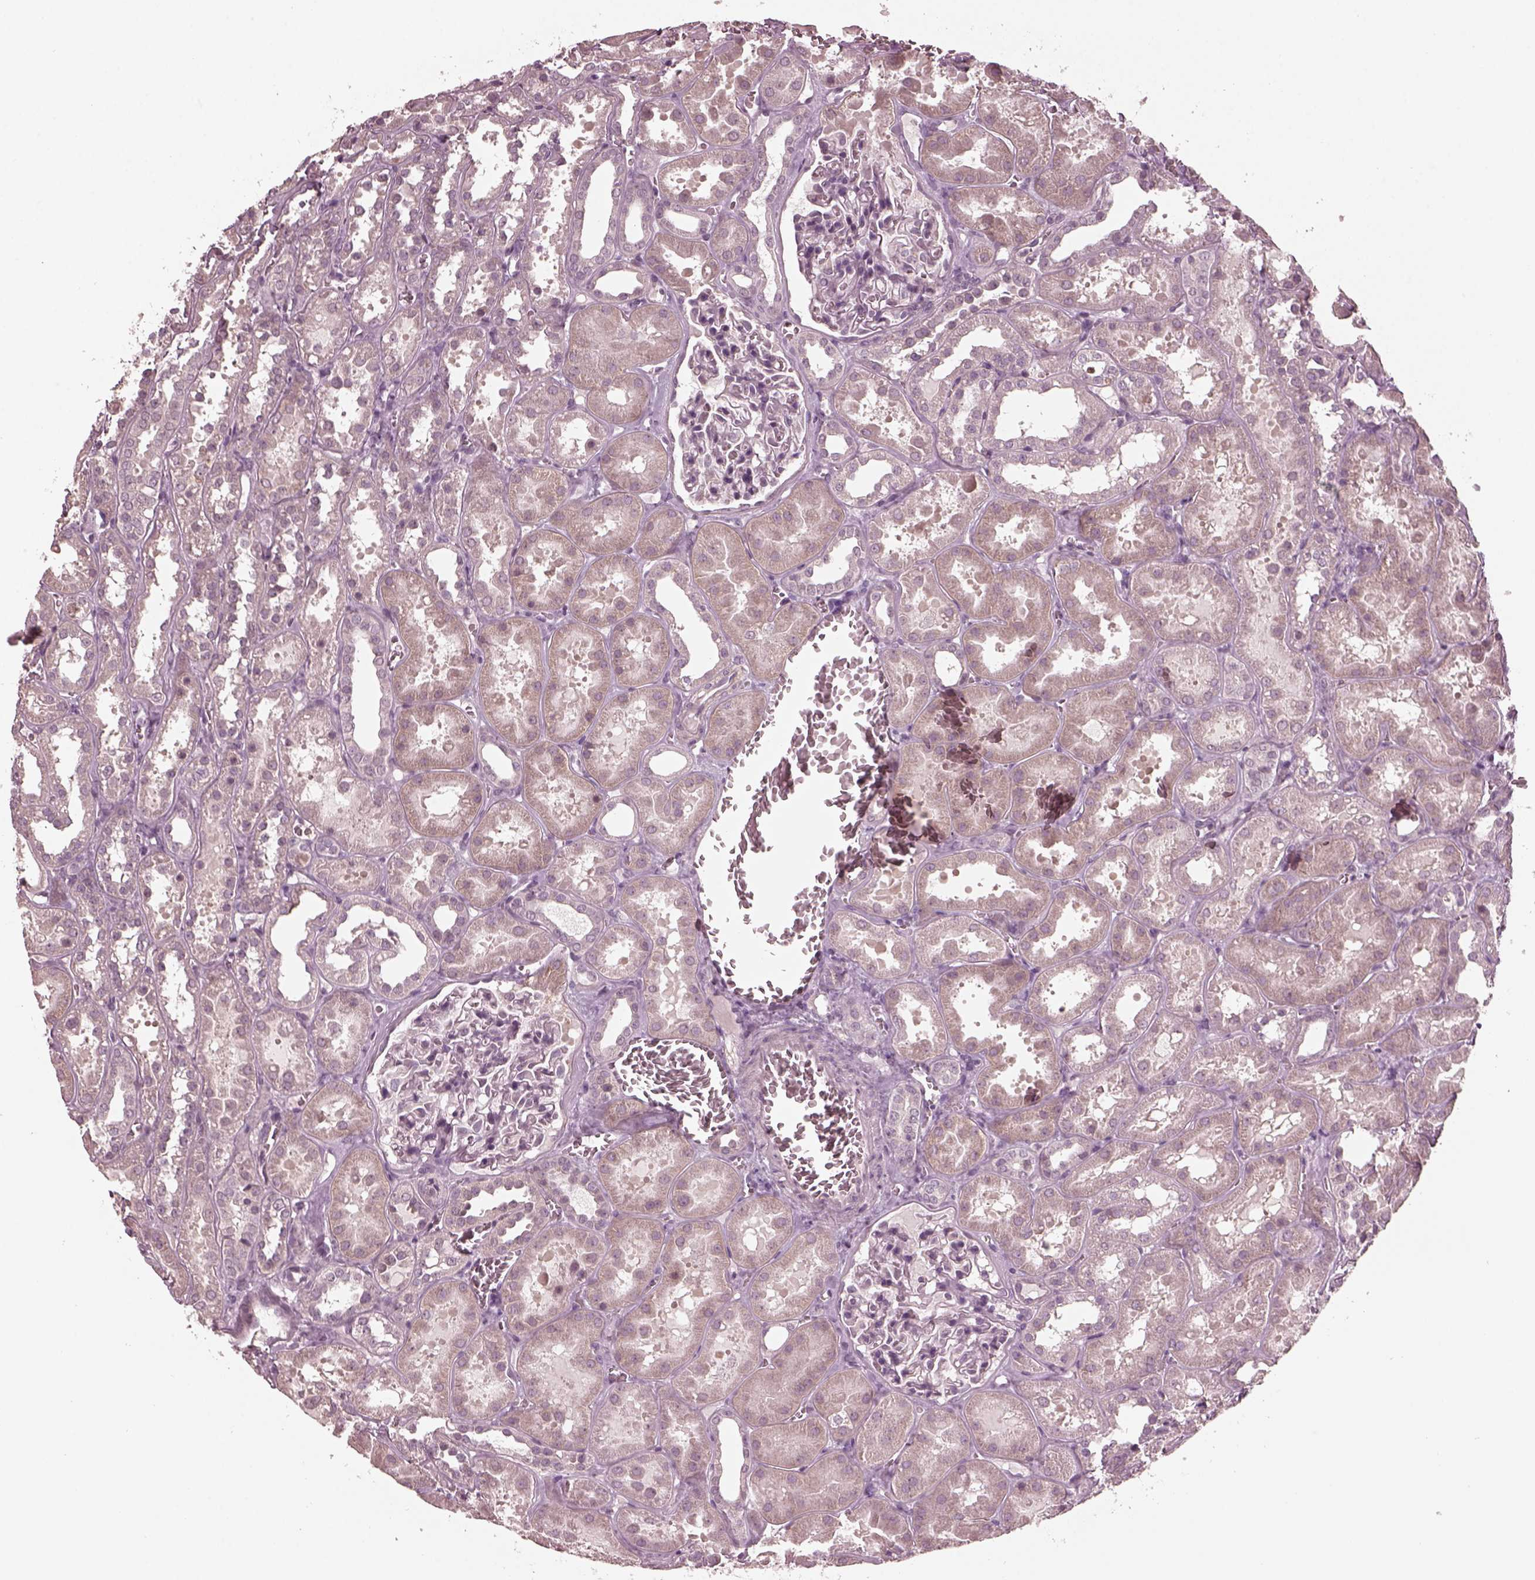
{"staining": {"intensity": "negative", "quantity": "none", "location": "none"}, "tissue": "kidney", "cell_type": "Cells in glomeruli", "image_type": "normal", "snomed": [{"axis": "morphology", "description": "Normal tissue, NOS"}, {"axis": "topography", "description": "Kidney"}], "caption": "Kidney was stained to show a protein in brown. There is no significant expression in cells in glomeruli. (DAB IHC with hematoxylin counter stain).", "gene": "RGS7", "patient": {"sex": "female", "age": 41}}